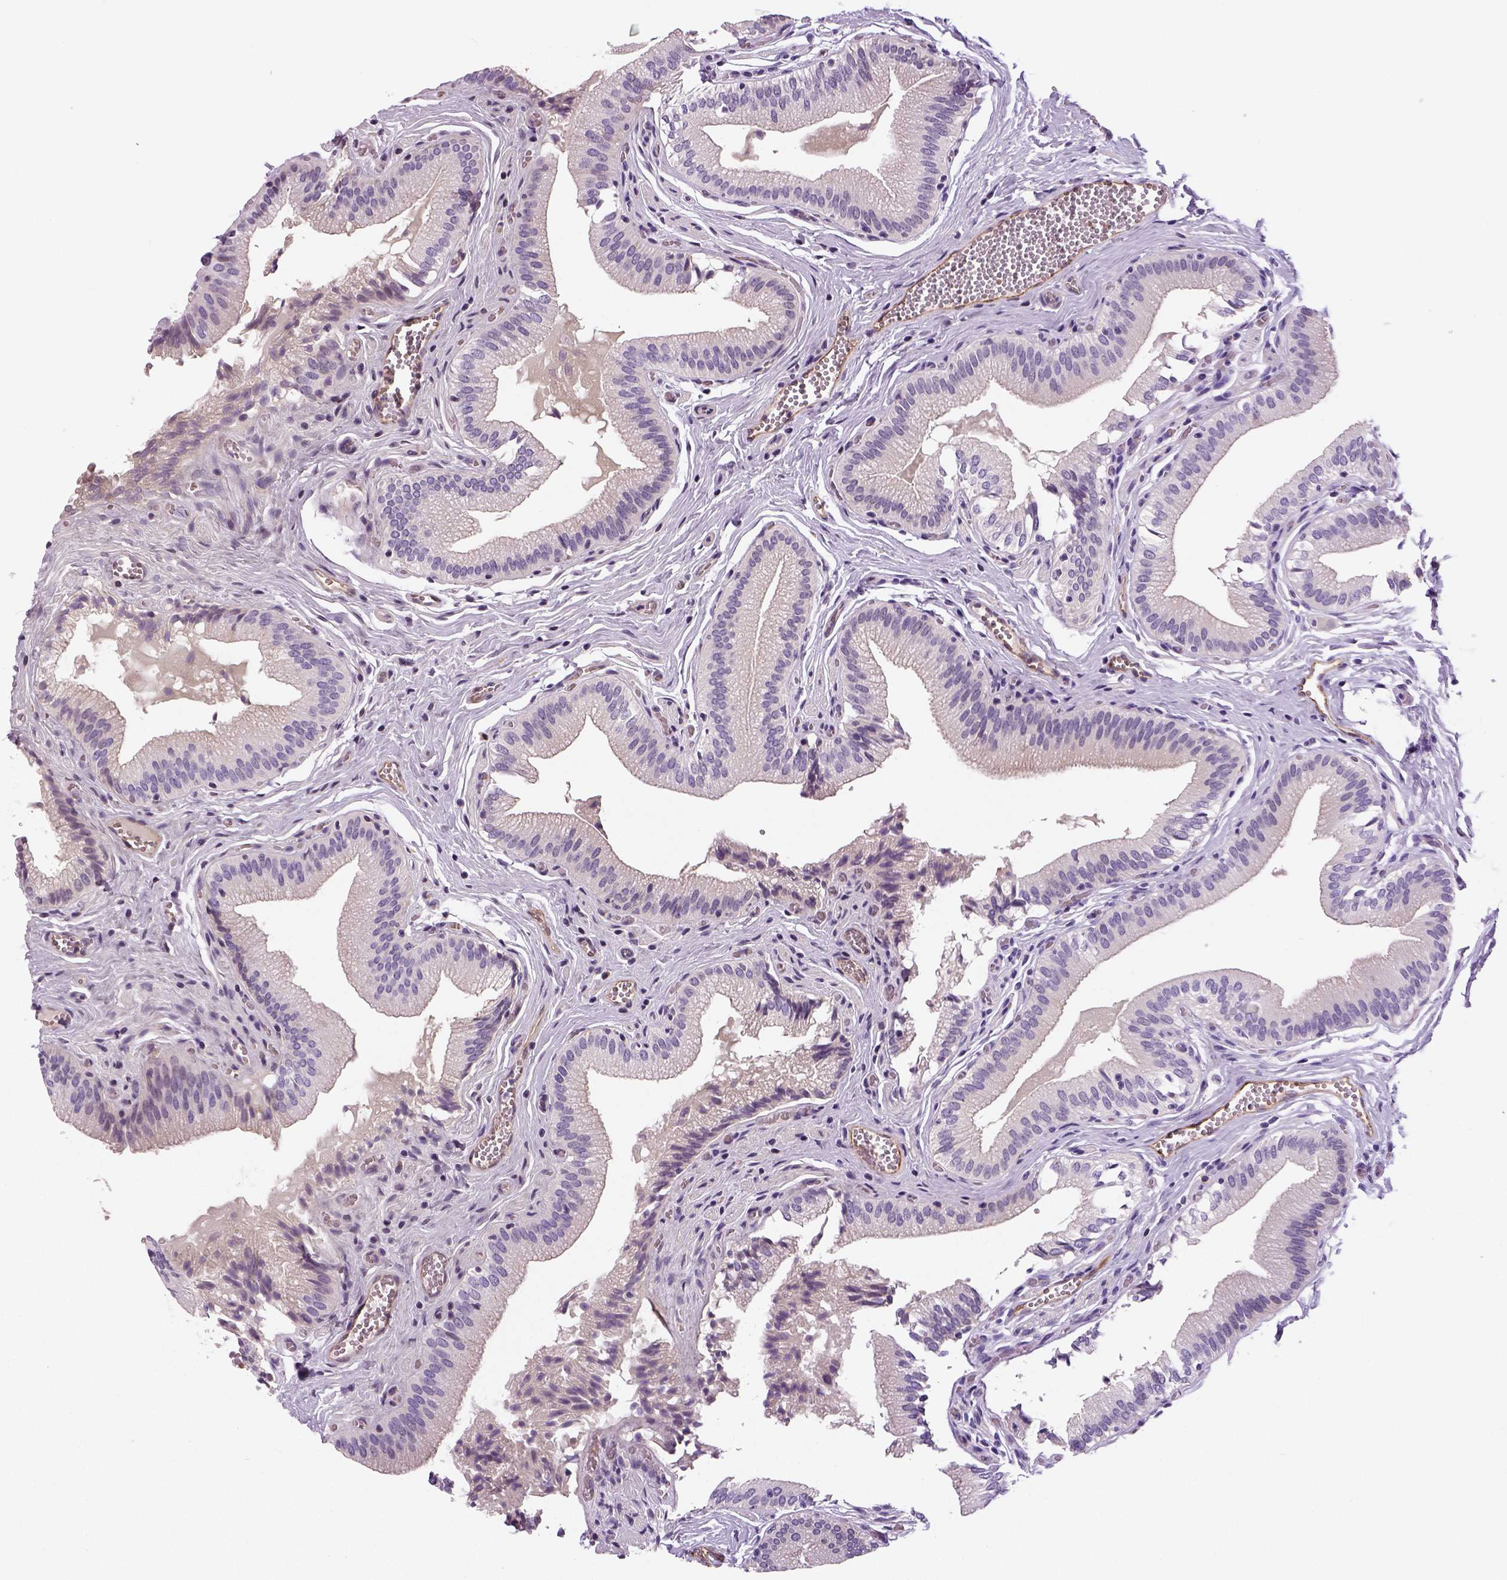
{"staining": {"intensity": "negative", "quantity": "none", "location": "none"}, "tissue": "gallbladder", "cell_type": "Glandular cells", "image_type": "normal", "snomed": [{"axis": "morphology", "description": "Normal tissue, NOS"}, {"axis": "topography", "description": "Gallbladder"}, {"axis": "topography", "description": "Peripheral nerve tissue"}], "caption": "The IHC image has no significant positivity in glandular cells of gallbladder.", "gene": "ENSG00000250349", "patient": {"sex": "male", "age": 17}}